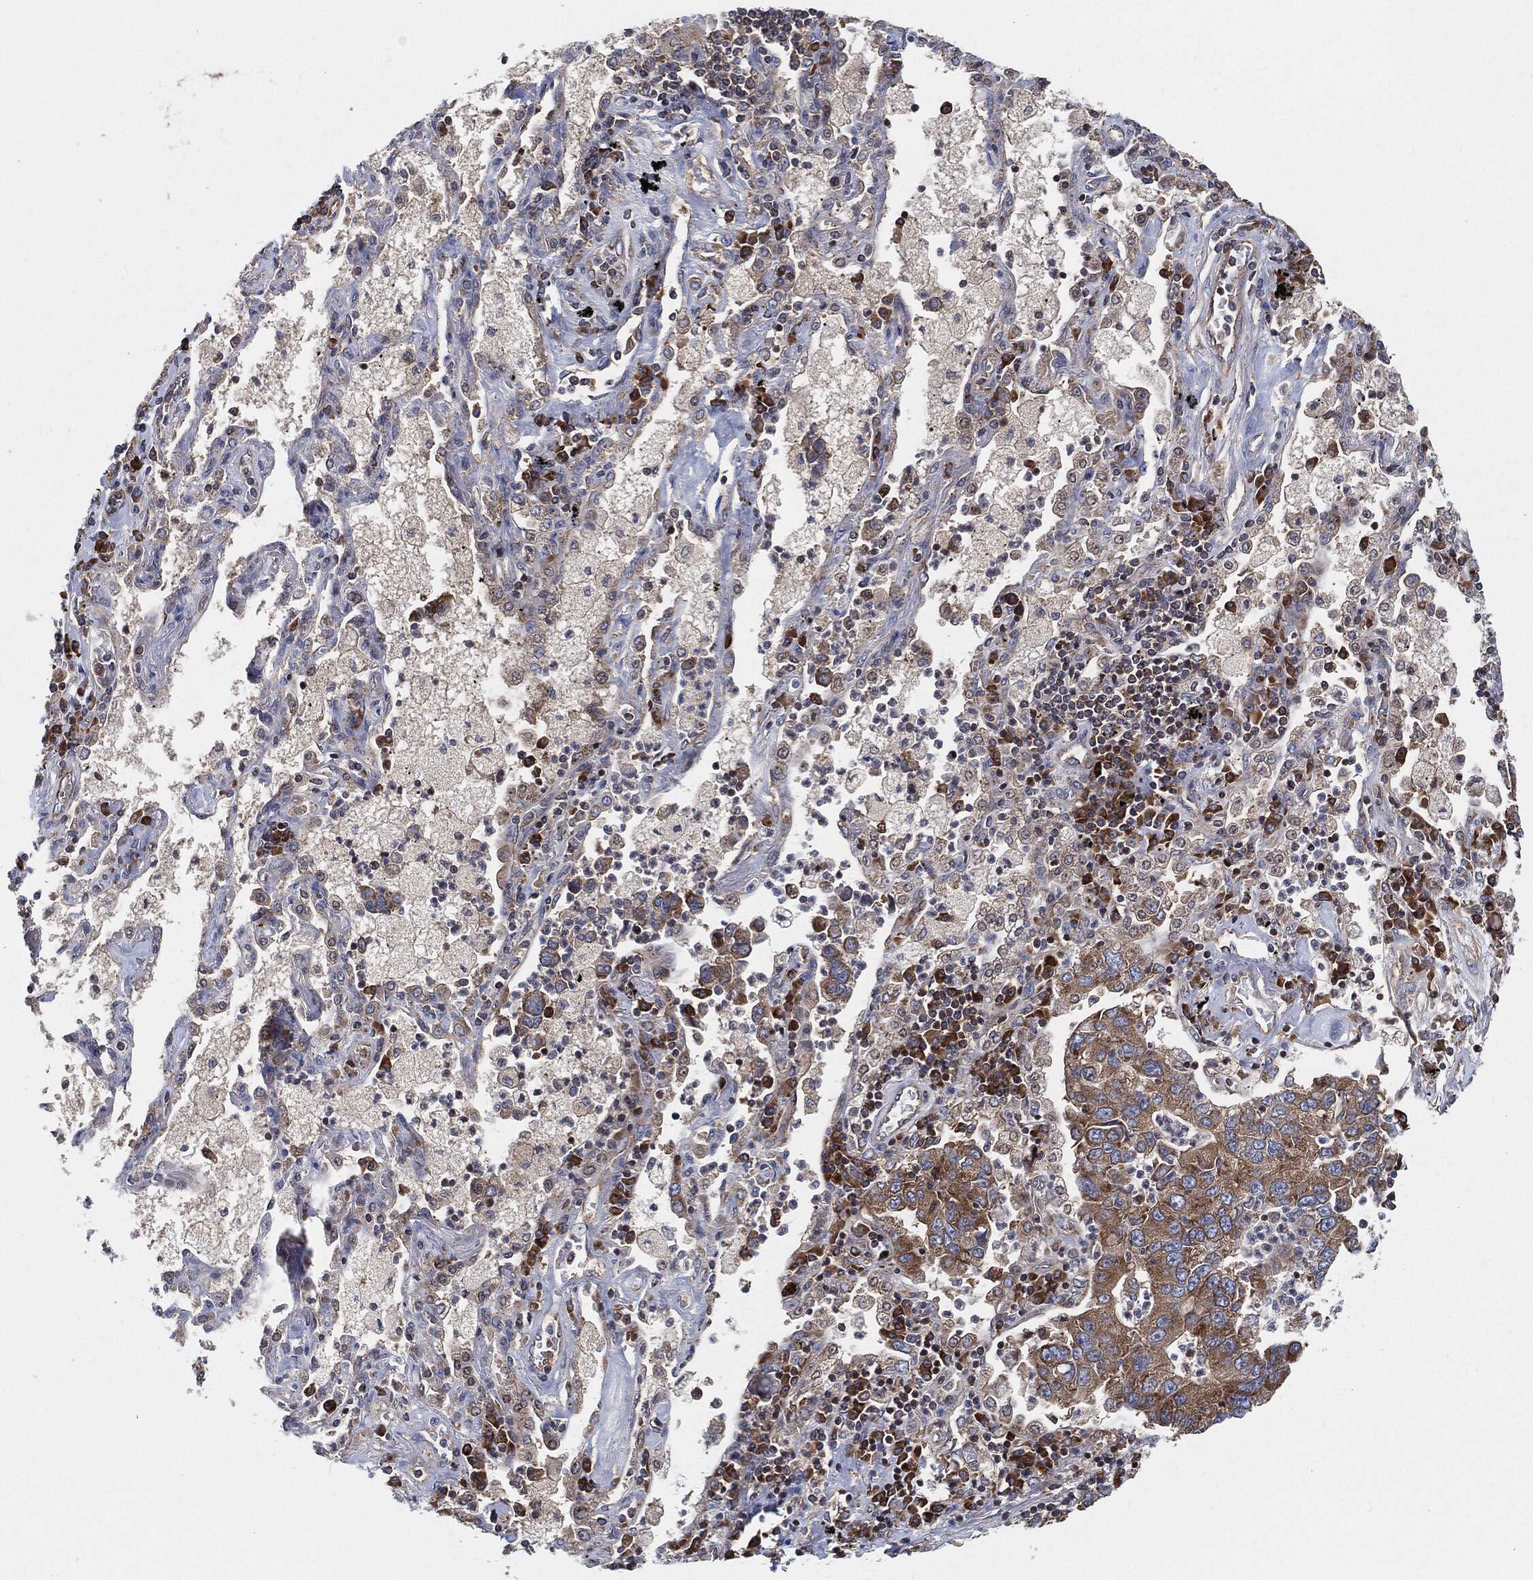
{"staining": {"intensity": "moderate", "quantity": "25%-75%", "location": "cytoplasmic/membranous"}, "tissue": "lung cancer", "cell_type": "Tumor cells", "image_type": "cancer", "snomed": [{"axis": "morphology", "description": "Adenocarcinoma, NOS"}, {"axis": "topography", "description": "Lung"}], "caption": "An image of lung adenocarcinoma stained for a protein reveals moderate cytoplasmic/membranous brown staining in tumor cells. The staining was performed using DAB (3,3'-diaminobenzidine) to visualize the protein expression in brown, while the nuclei were stained in blue with hematoxylin (Magnification: 20x).", "gene": "EIF2S2", "patient": {"sex": "female", "age": 57}}